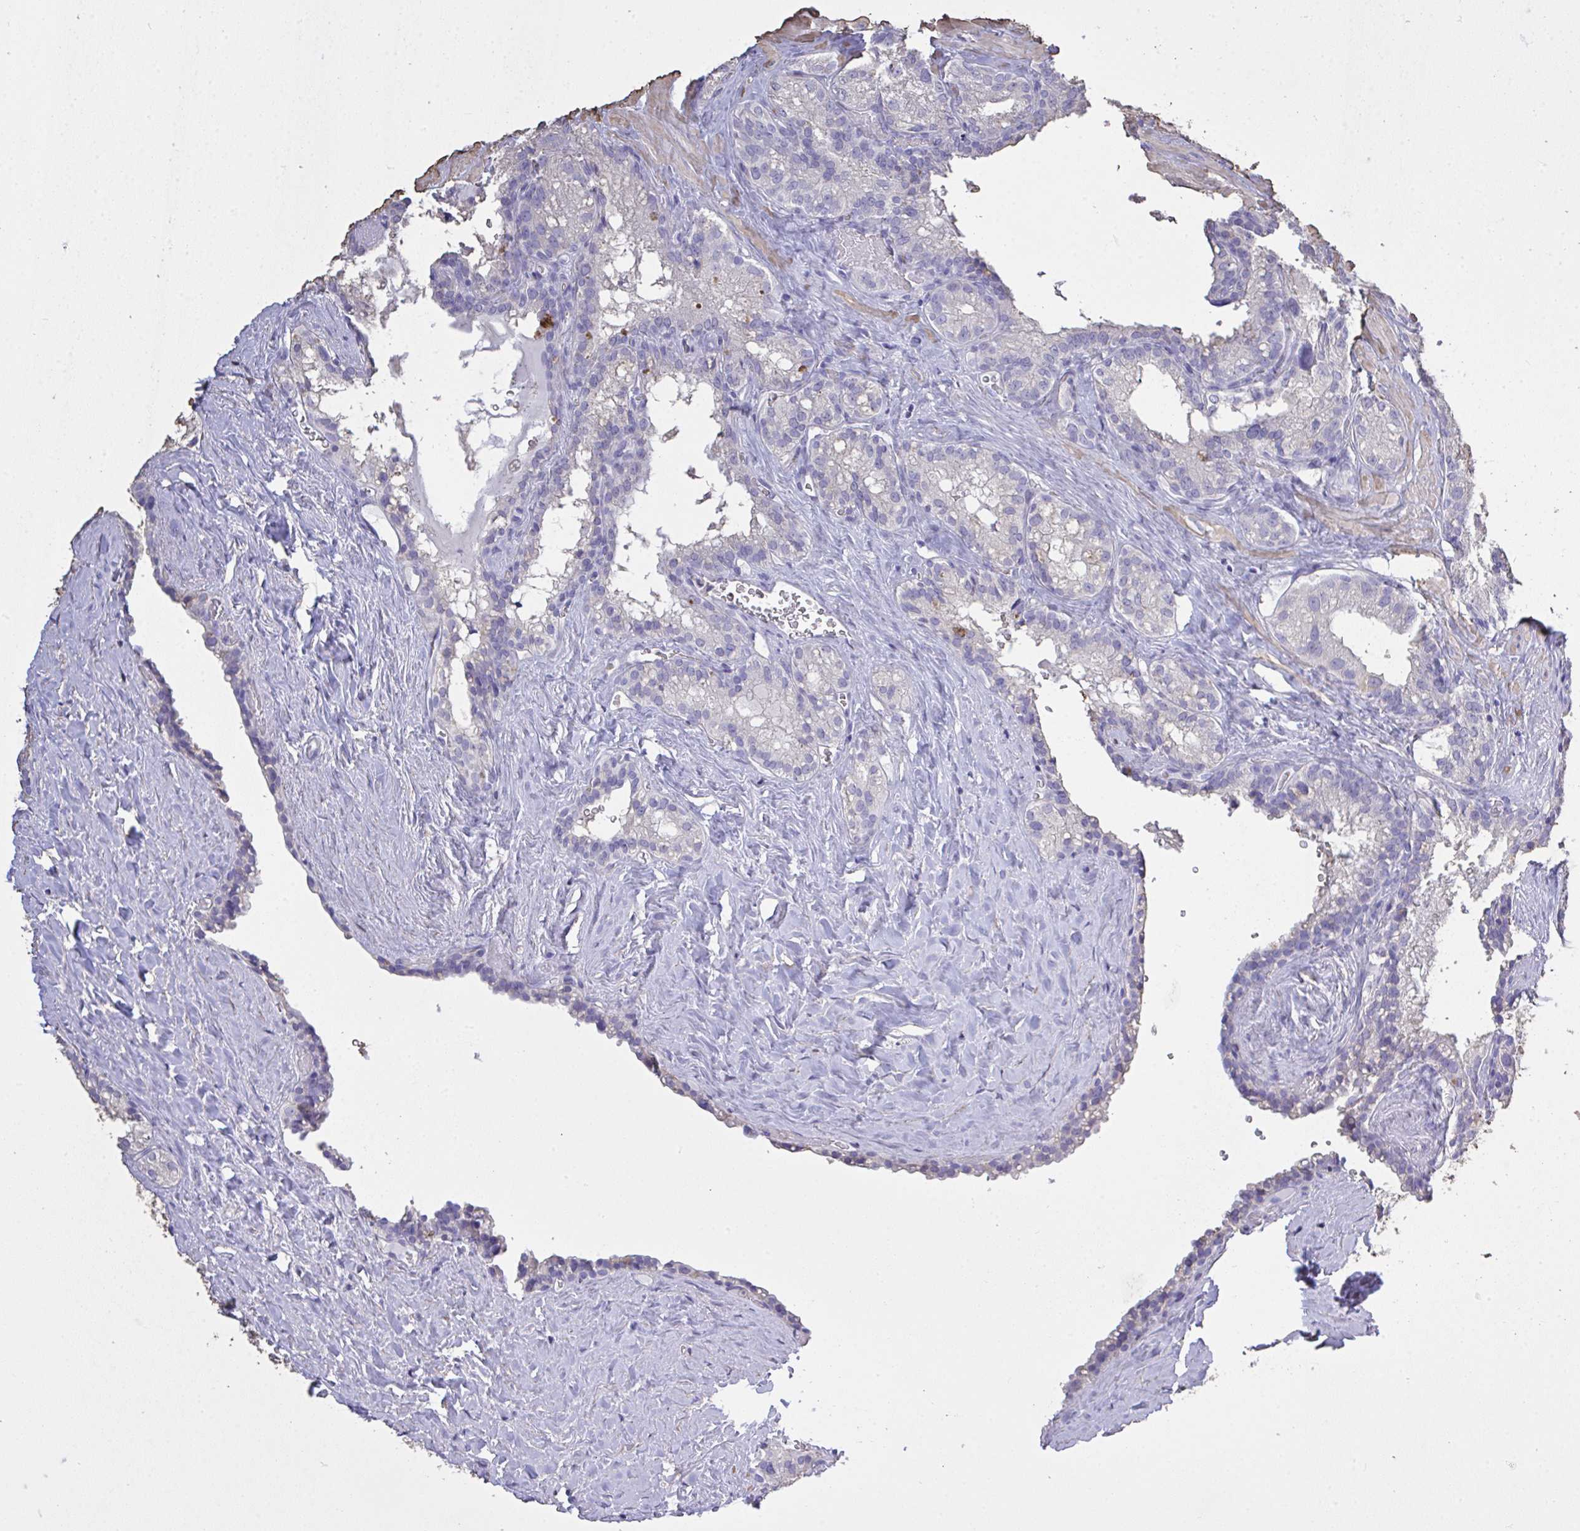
{"staining": {"intensity": "negative", "quantity": "none", "location": "none"}, "tissue": "seminal vesicle", "cell_type": "Glandular cells", "image_type": "normal", "snomed": [{"axis": "morphology", "description": "Normal tissue, NOS"}, {"axis": "topography", "description": "Seminal veicle"}], "caption": "High power microscopy image of an IHC histopathology image of benign seminal vesicle, revealing no significant staining in glandular cells. (Immunohistochemistry, brightfield microscopy, high magnification).", "gene": "IL23R", "patient": {"sex": "male", "age": 47}}